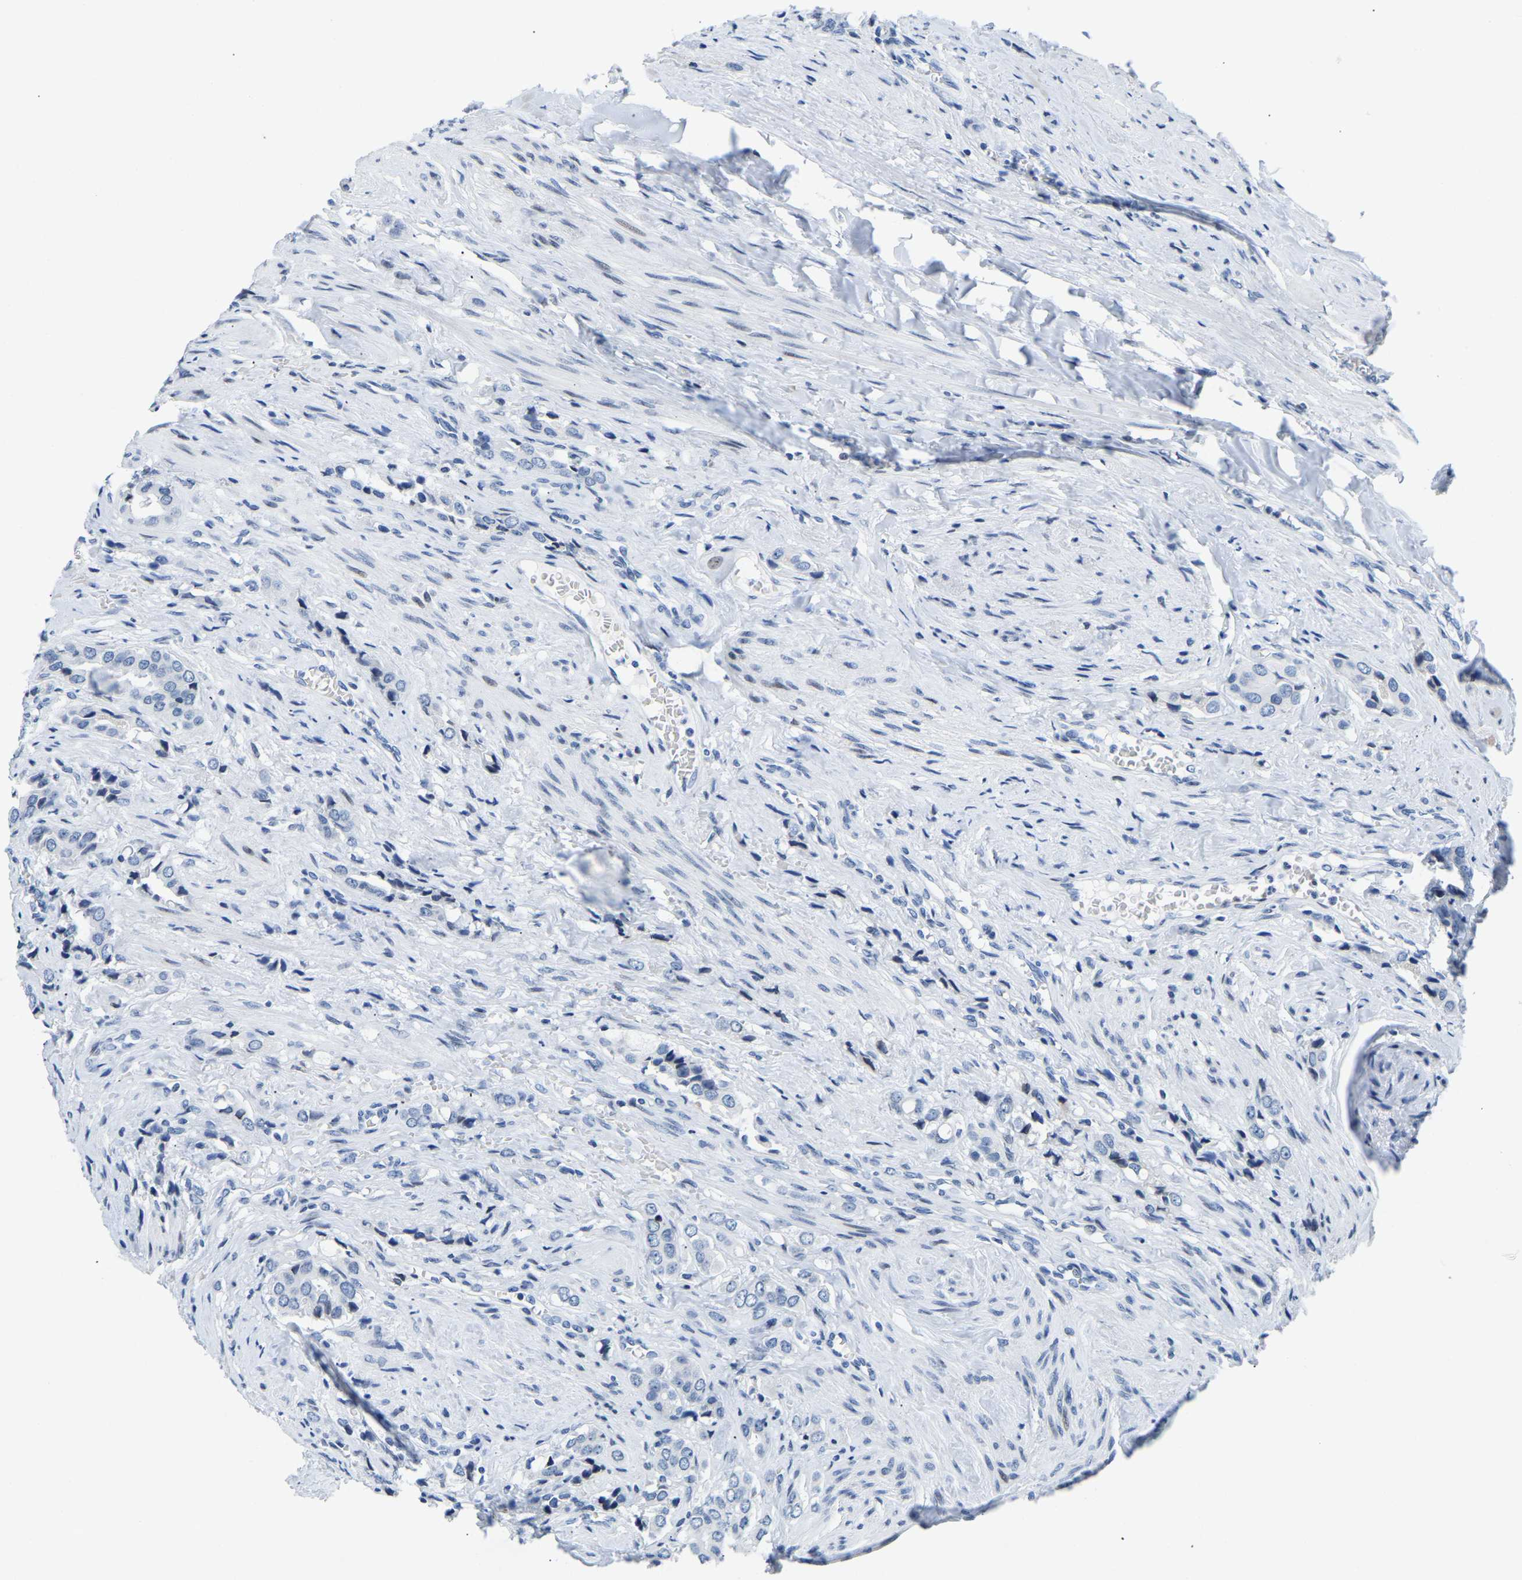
{"staining": {"intensity": "negative", "quantity": "none", "location": "none"}, "tissue": "prostate cancer", "cell_type": "Tumor cells", "image_type": "cancer", "snomed": [{"axis": "morphology", "description": "Adenocarcinoma, High grade"}, {"axis": "topography", "description": "Prostate"}], "caption": "Immunohistochemistry image of prostate cancer (high-grade adenocarcinoma) stained for a protein (brown), which displays no positivity in tumor cells.", "gene": "UPK3A", "patient": {"sex": "male", "age": 52}}